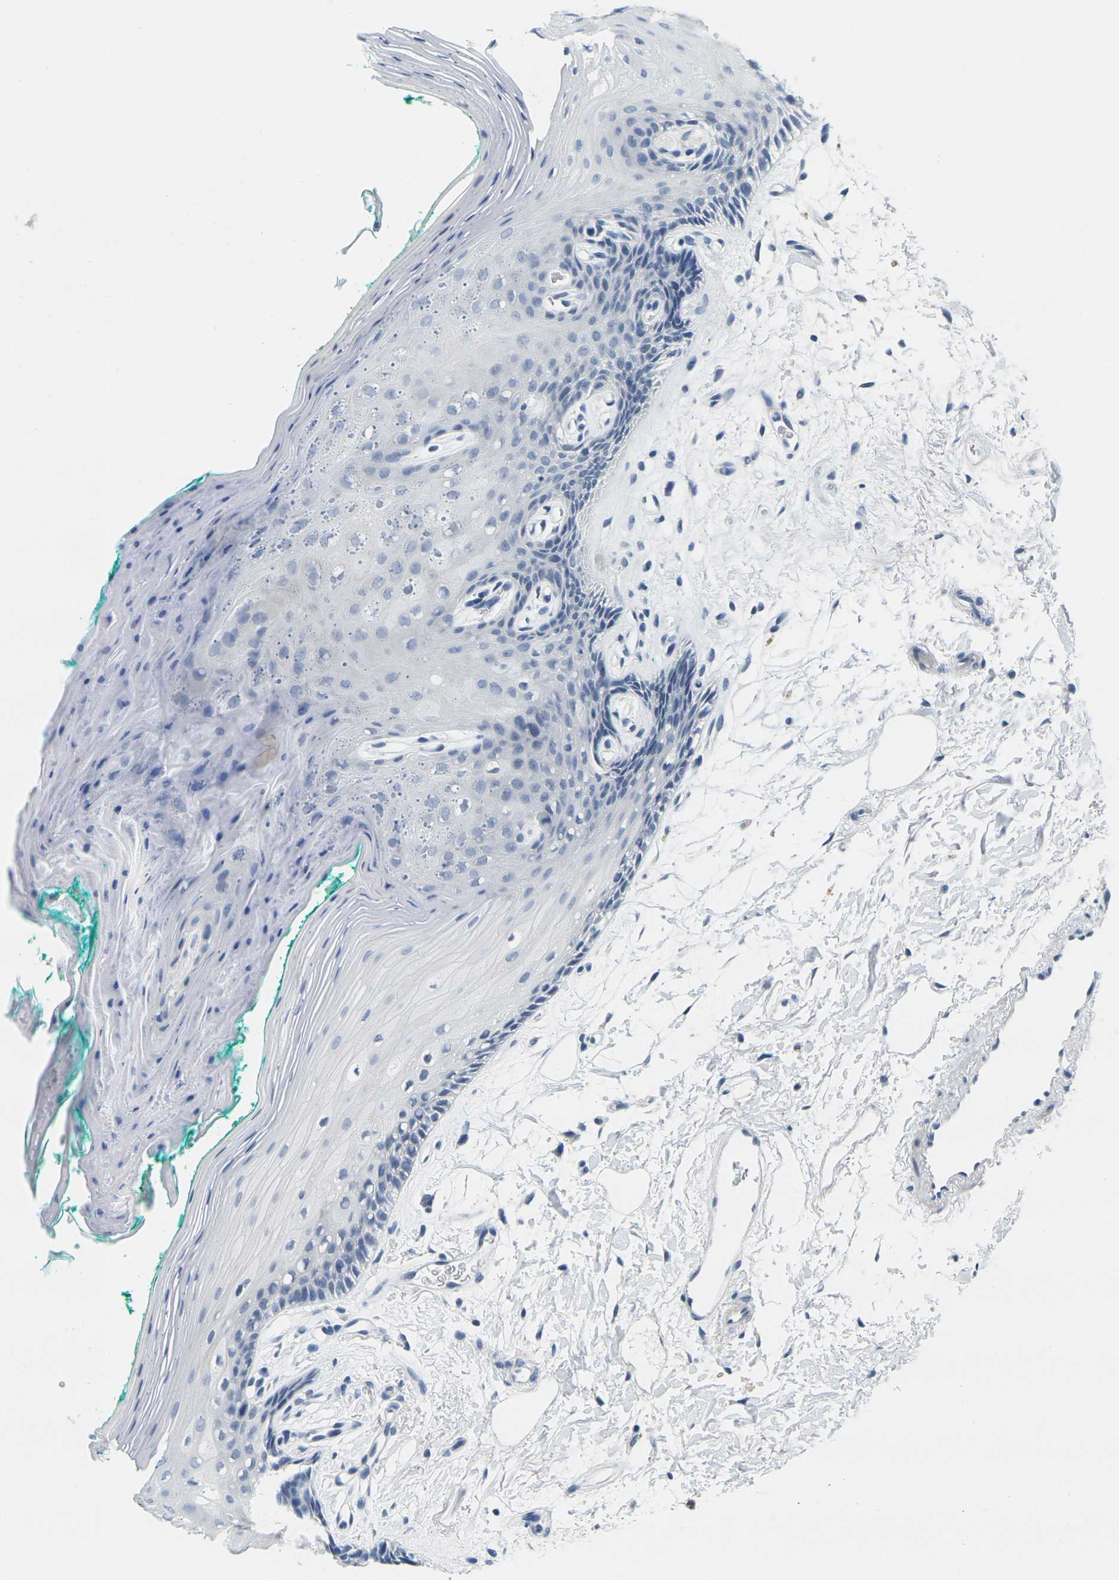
{"staining": {"intensity": "negative", "quantity": "none", "location": "none"}, "tissue": "oral mucosa", "cell_type": "Squamous epithelial cells", "image_type": "normal", "snomed": [{"axis": "morphology", "description": "Normal tissue, NOS"}, {"axis": "topography", "description": "Skeletal muscle"}, {"axis": "topography", "description": "Oral tissue"}, {"axis": "topography", "description": "Peripheral nerve tissue"}], "caption": "Oral mucosa stained for a protein using immunohistochemistry exhibits no staining squamous epithelial cells.", "gene": "GPR15", "patient": {"sex": "female", "age": 84}}